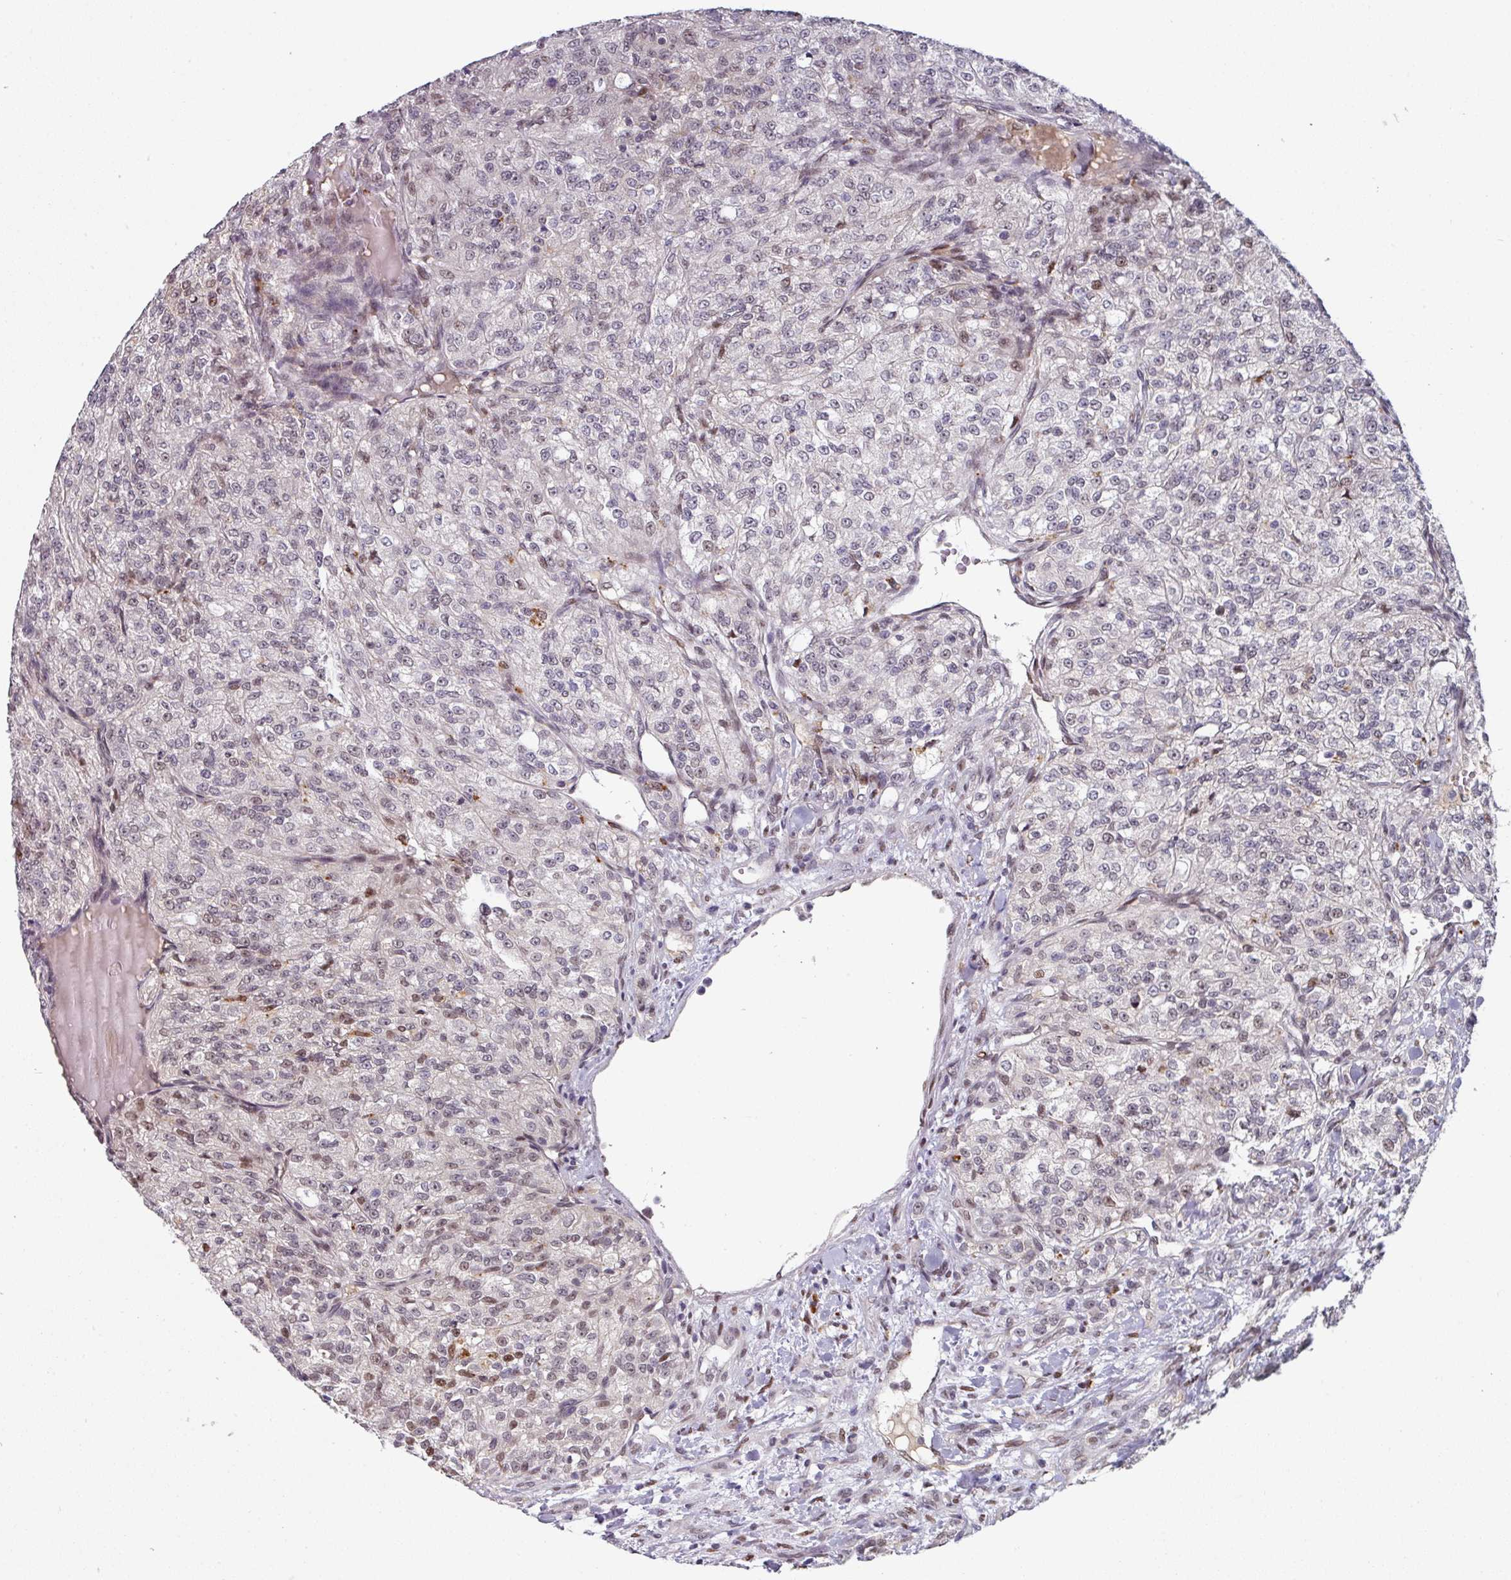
{"staining": {"intensity": "negative", "quantity": "none", "location": "none"}, "tissue": "renal cancer", "cell_type": "Tumor cells", "image_type": "cancer", "snomed": [{"axis": "morphology", "description": "Adenocarcinoma, NOS"}, {"axis": "topography", "description": "Kidney"}], "caption": "This is an immunohistochemistry image of human renal adenocarcinoma. There is no positivity in tumor cells.", "gene": "SWSAP1", "patient": {"sex": "female", "age": 63}}